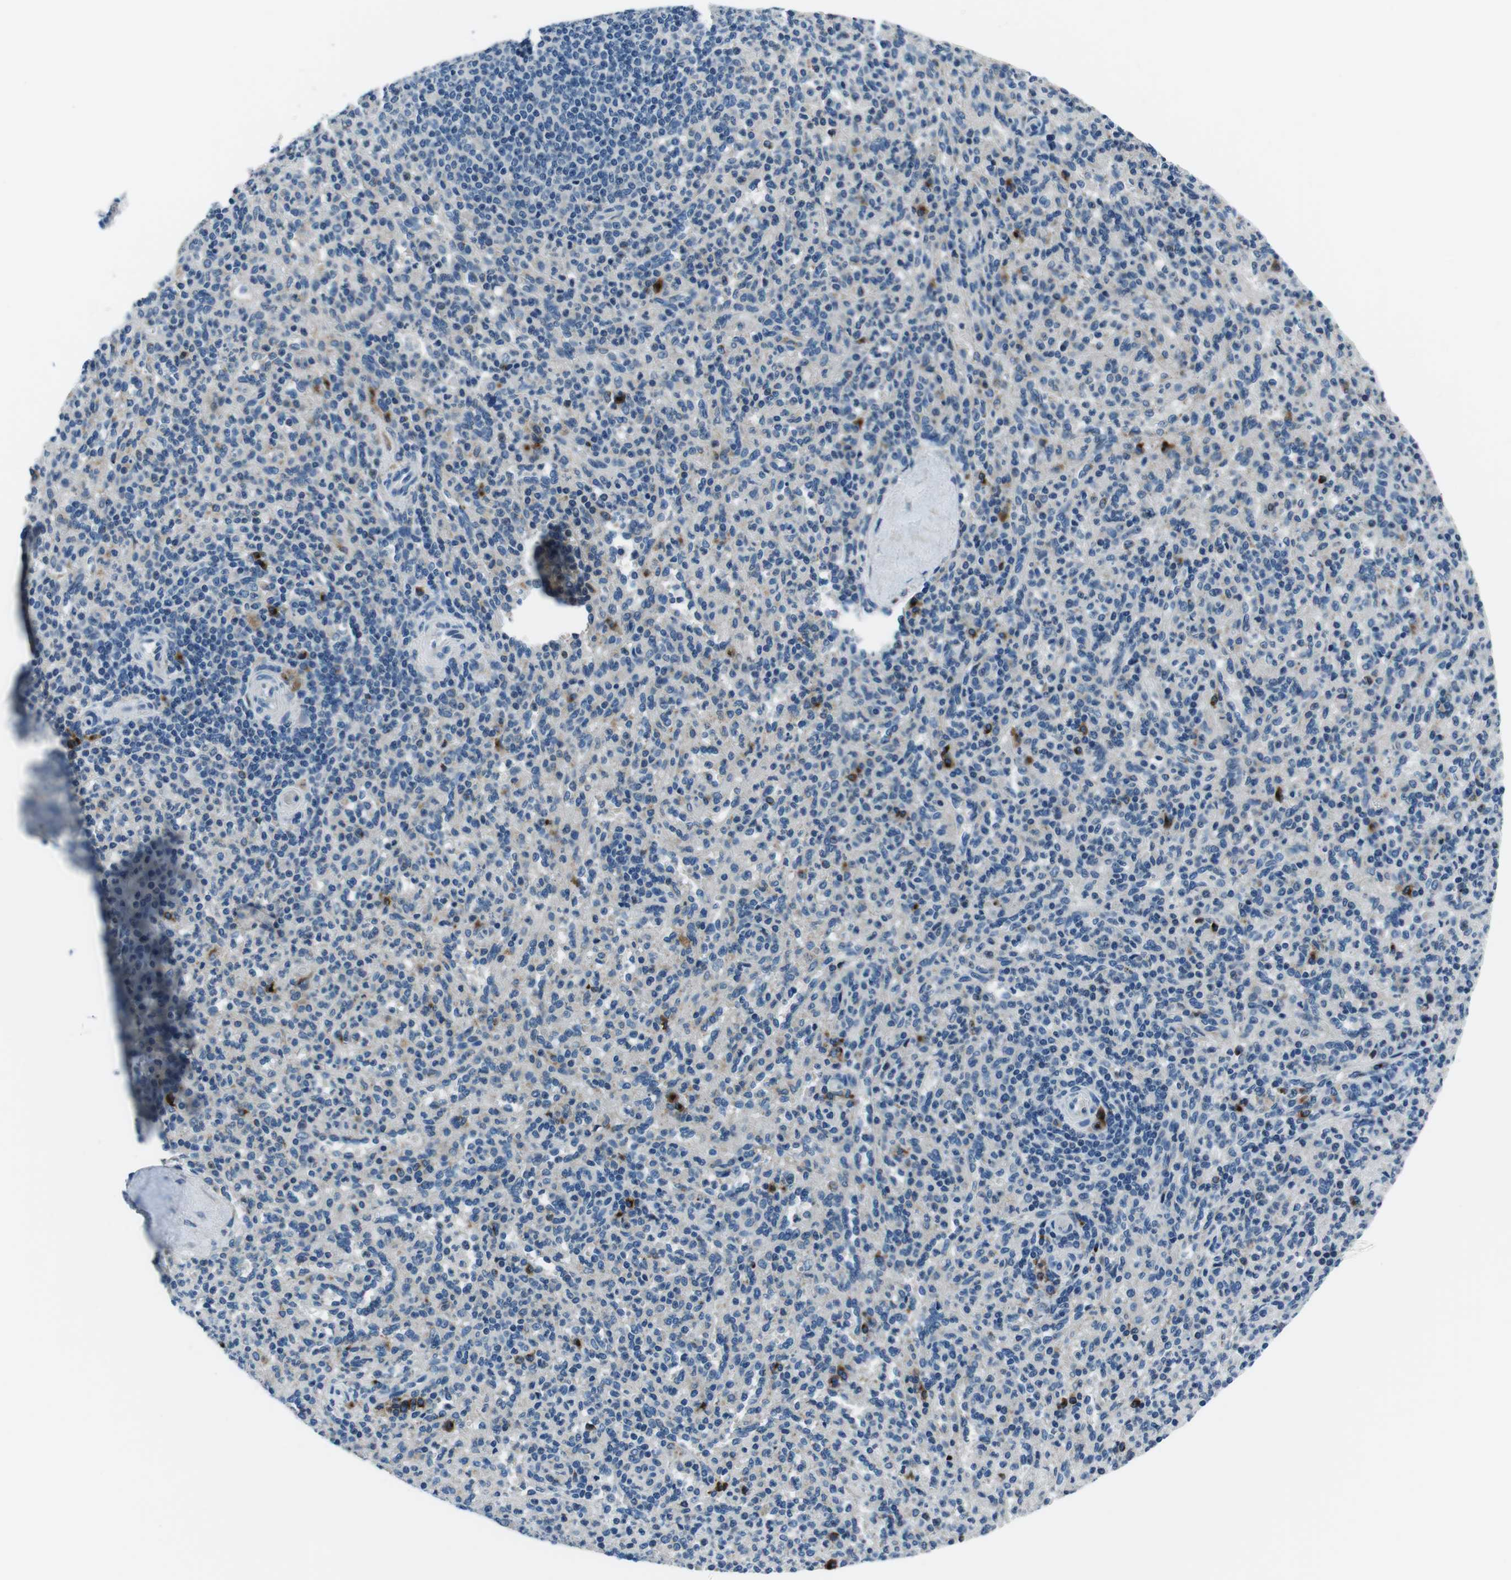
{"staining": {"intensity": "strong", "quantity": "<25%", "location": "cytoplasmic/membranous"}, "tissue": "spleen", "cell_type": "Cells in red pulp", "image_type": "normal", "snomed": [{"axis": "morphology", "description": "Normal tissue, NOS"}, {"axis": "topography", "description": "Spleen"}], "caption": "Approximately <25% of cells in red pulp in benign spleen demonstrate strong cytoplasmic/membranous protein positivity as visualized by brown immunohistochemical staining.", "gene": "NUCB2", "patient": {"sex": "male", "age": 36}}